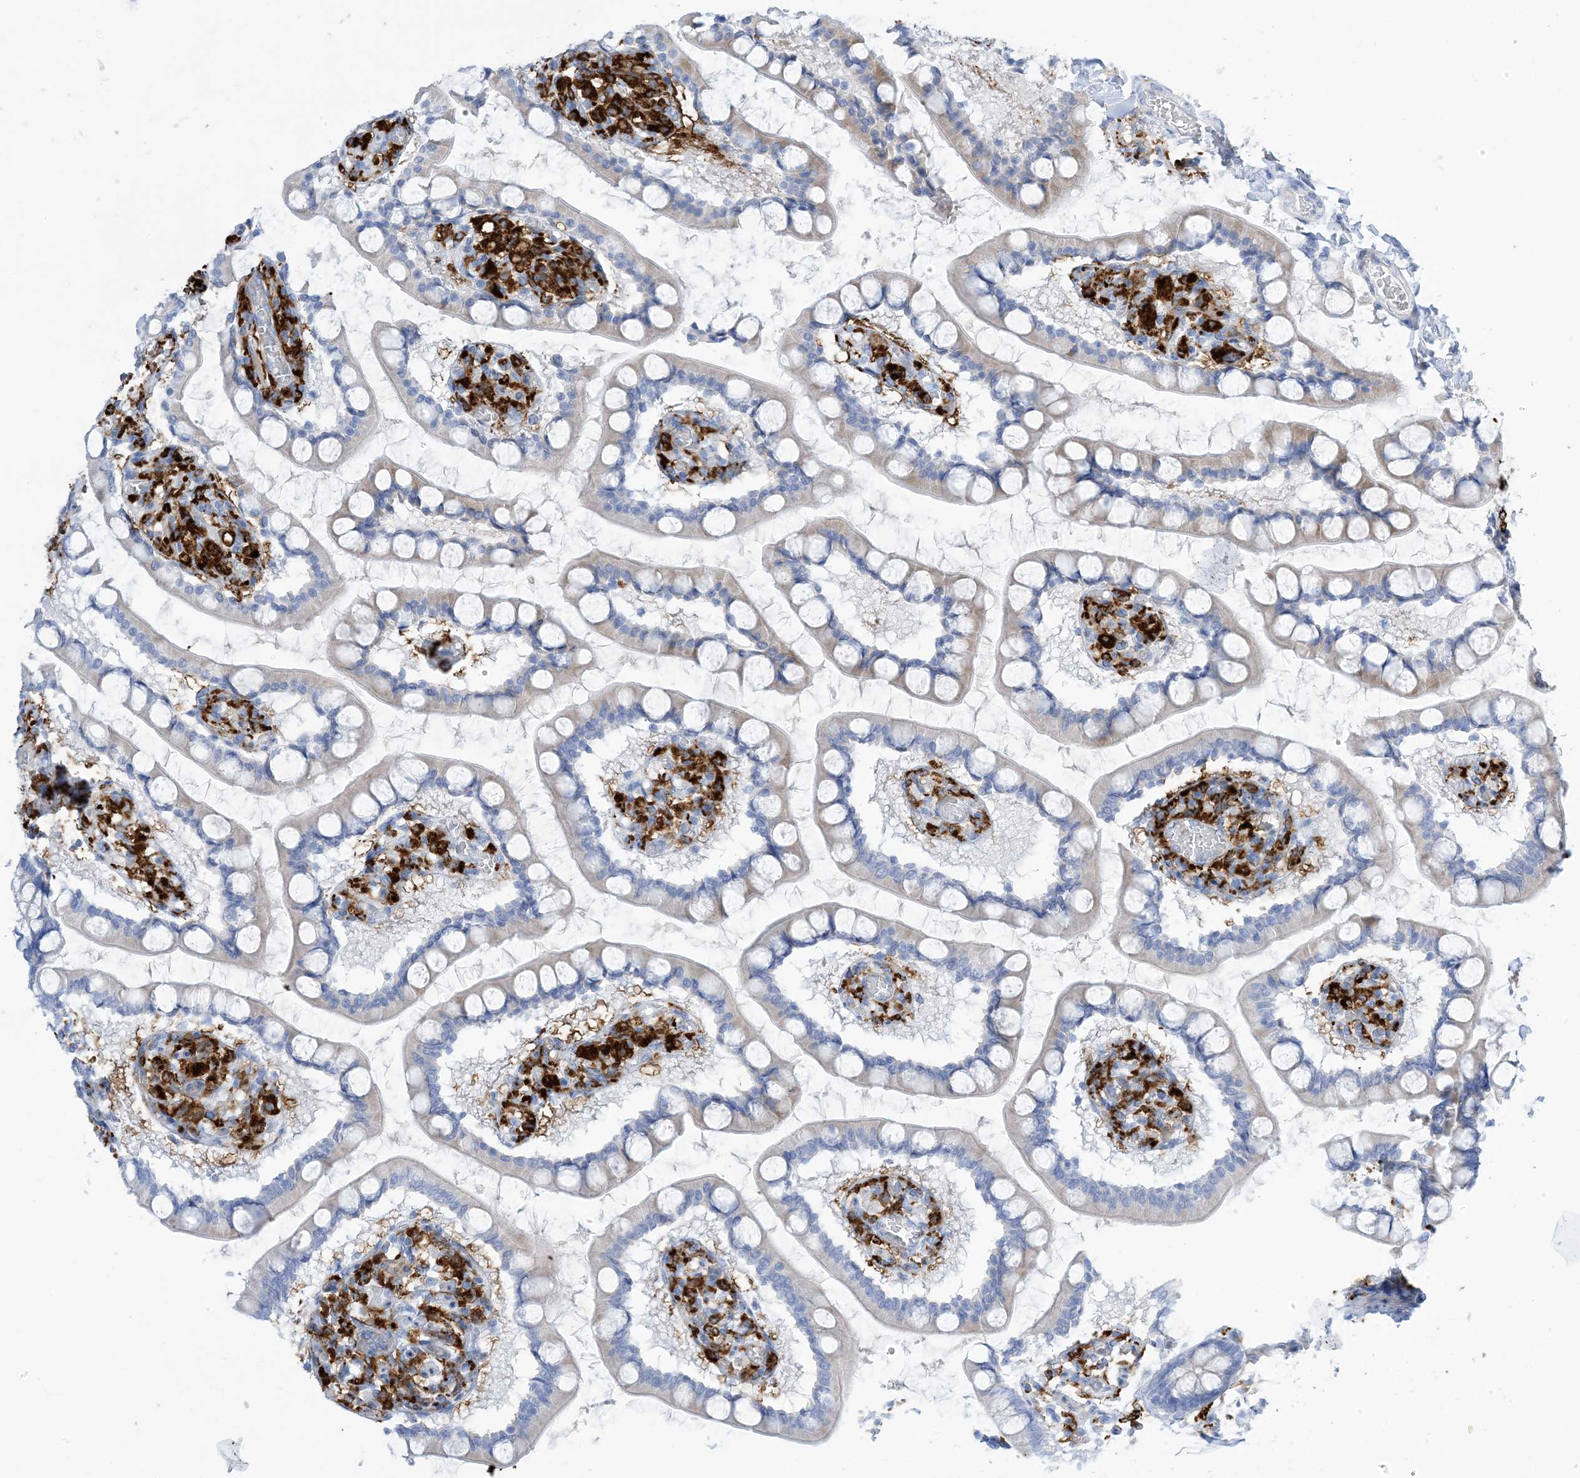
{"staining": {"intensity": "negative", "quantity": "none", "location": "none"}, "tissue": "small intestine", "cell_type": "Glandular cells", "image_type": "normal", "snomed": [{"axis": "morphology", "description": "Normal tissue, NOS"}, {"axis": "topography", "description": "Small intestine"}], "caption": "Benign small intestine was stained to show a protein in brown. There is no significant expression in glandular cells.", "gene": "DPH3", "patient": {"sex": "male", "age": 52}}